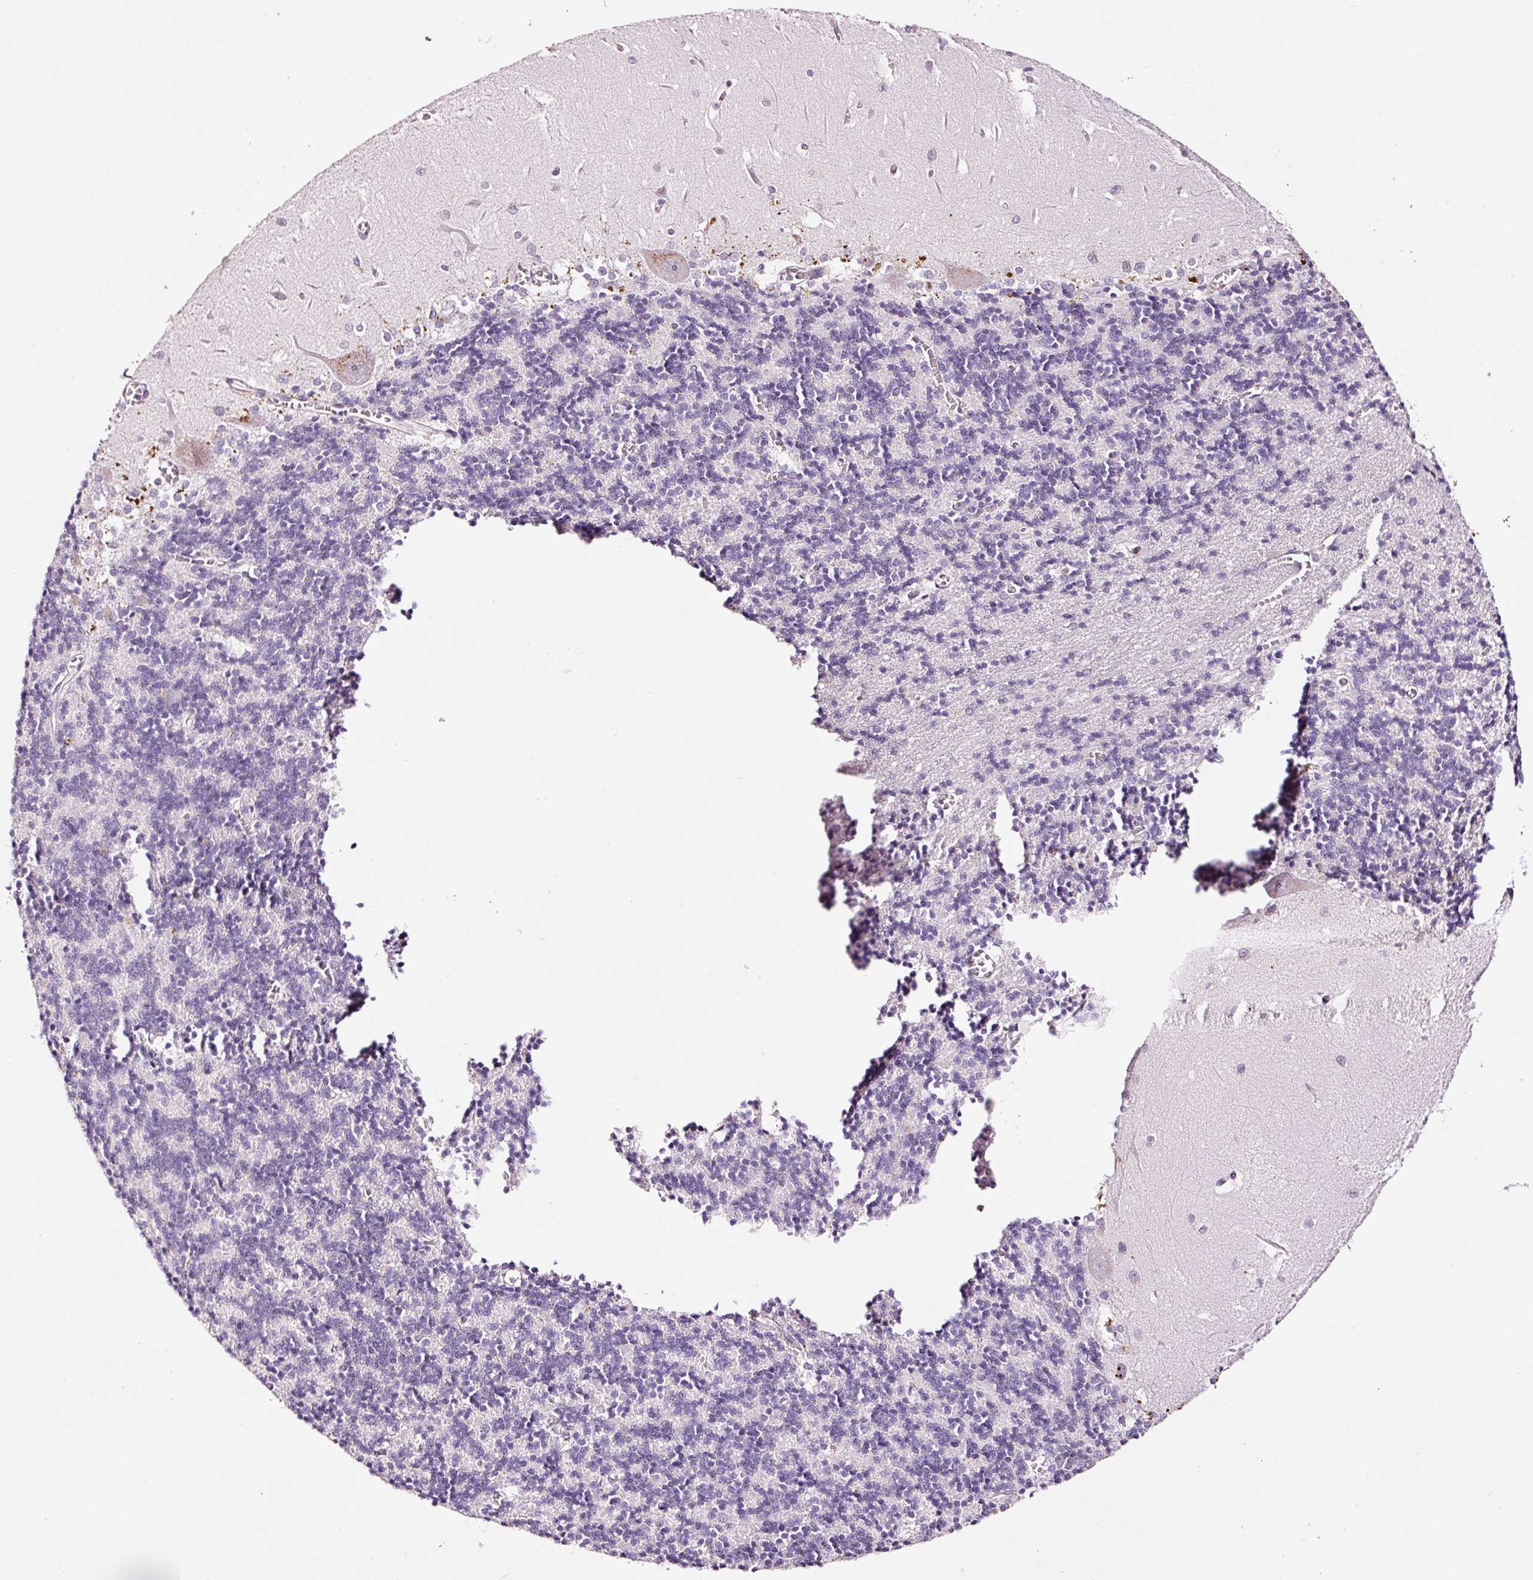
{"staining": {"intensity": "negative", "quantity": "none", "location": "none"}, "tissue": "cerebellum", "cell_type": "Cells in granular layer", "image_type": "normal", "snomed": [{"axis": "morphology", "description": "Normal tissue, NOS"}, {"axis": "topography", "description": "Cerebellum"}], "caption": "Micrograph shows no protein staining in cells in granular layer of unremarkable cerebellum.", "gene": "RTF2", "patient": {"sex": "male", "age": 37}}